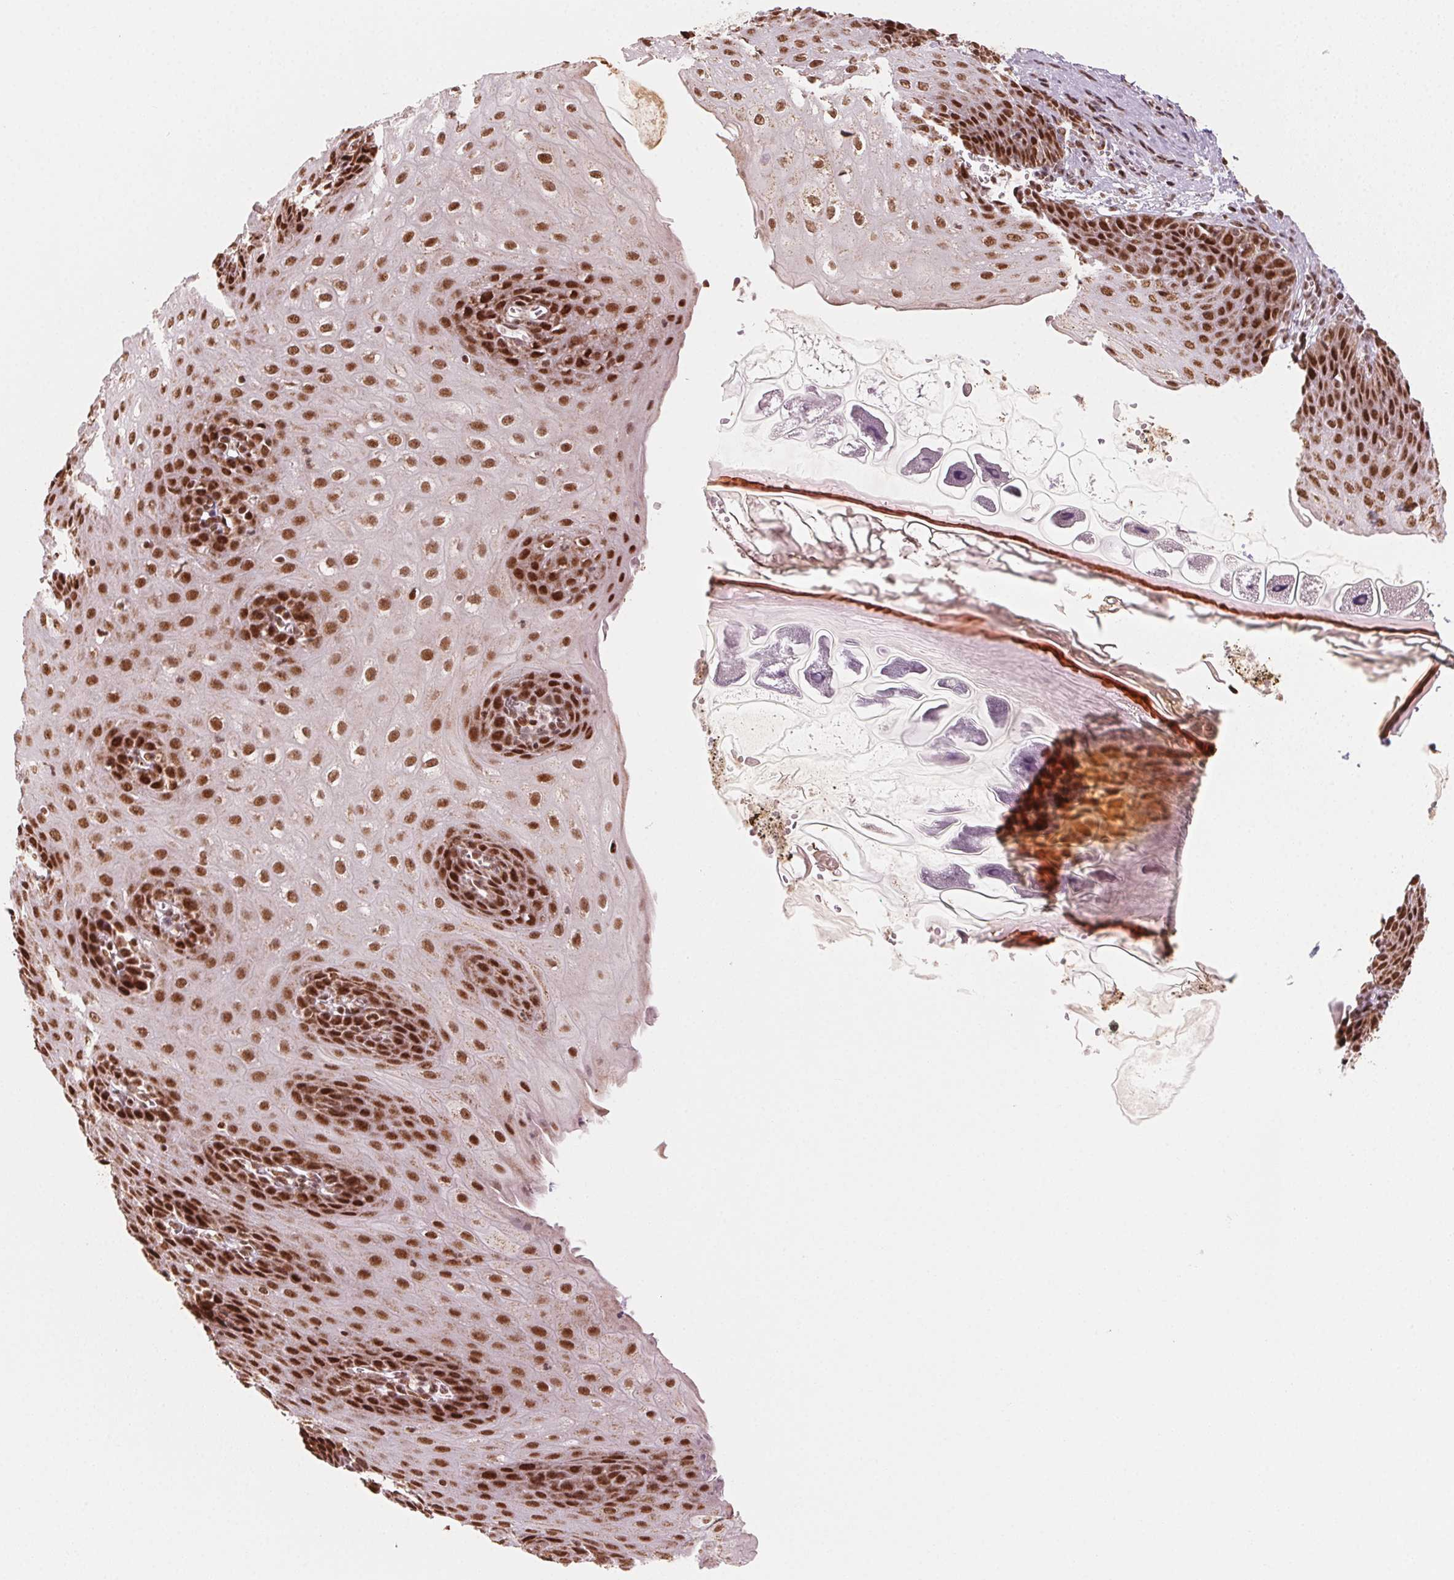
{"staining": {"intensity": "strong", "quantity": ">75%", "location": "nuclear"}, "tissue": "esophagus", "cell_type": "Squamous epithelial cells", "image_type": "normal", "snomed": [{"axis": "morphology", "description": "Normal tissue, NOS"}, {"axis": "topography", "description": "Esophagus"}], "caption": "Strong nuclear expression is present in approximately >75% of squamous epithelial cells in normal esophagus.", "gene": "TOPORS", "patient": {"sex": "male", "age": 71}}